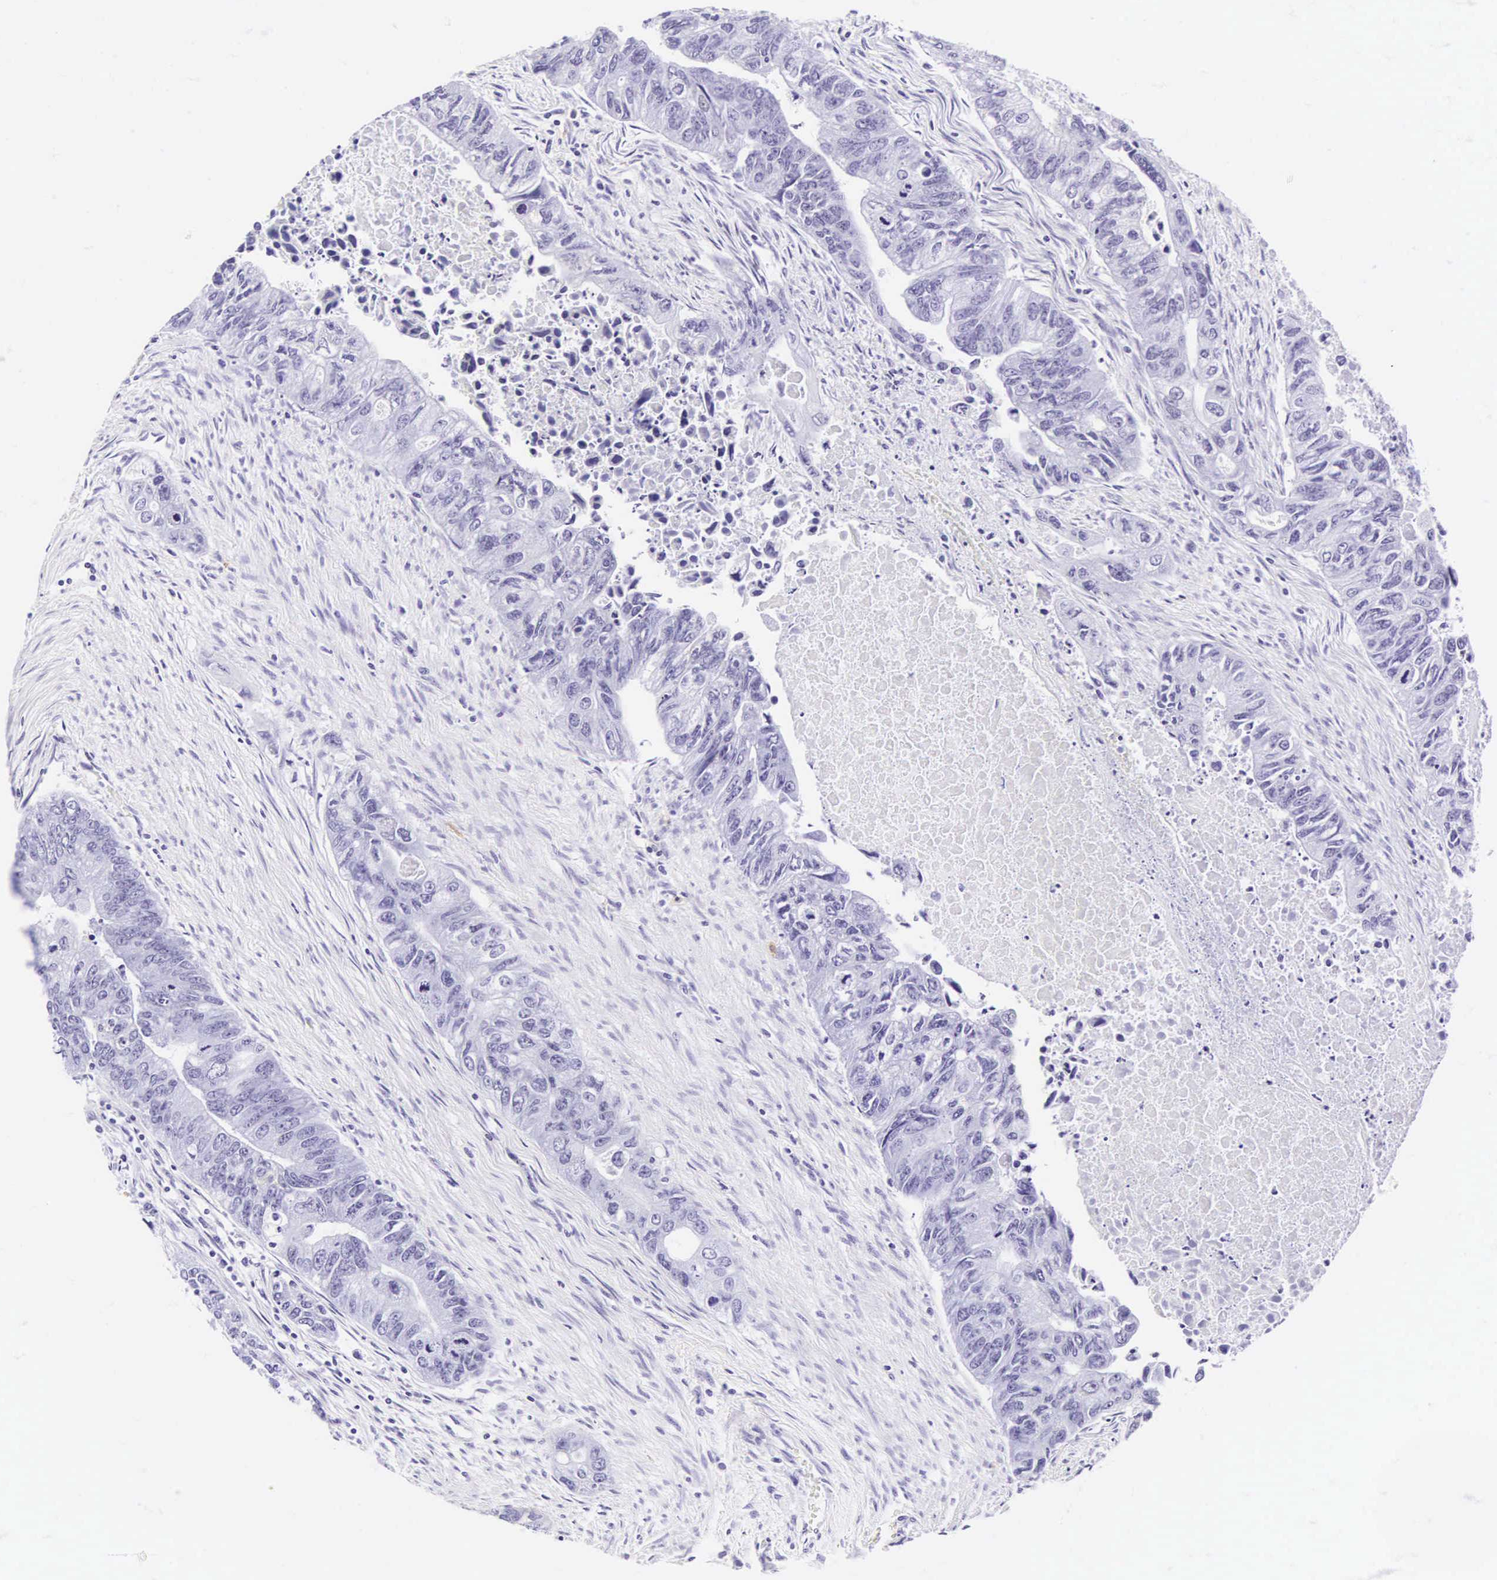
{"staining": {"intensity": "negative", "quantity": "none", "location": "none"}, "tissue": "colorectal cancer", "cell_type": "Tumor cells", "image_type": "cancer", "snomed": [{"axis": "morphology", "description": "Adenocarcinoma, NOS"}, {"axis": "topography", "description": "Colon"}], "caption": "Tumor cells show no significant staining in adenocarcinoma (colorectal).", "gene": "CD1A", "patient": {"sex": "female", "age": 11}}